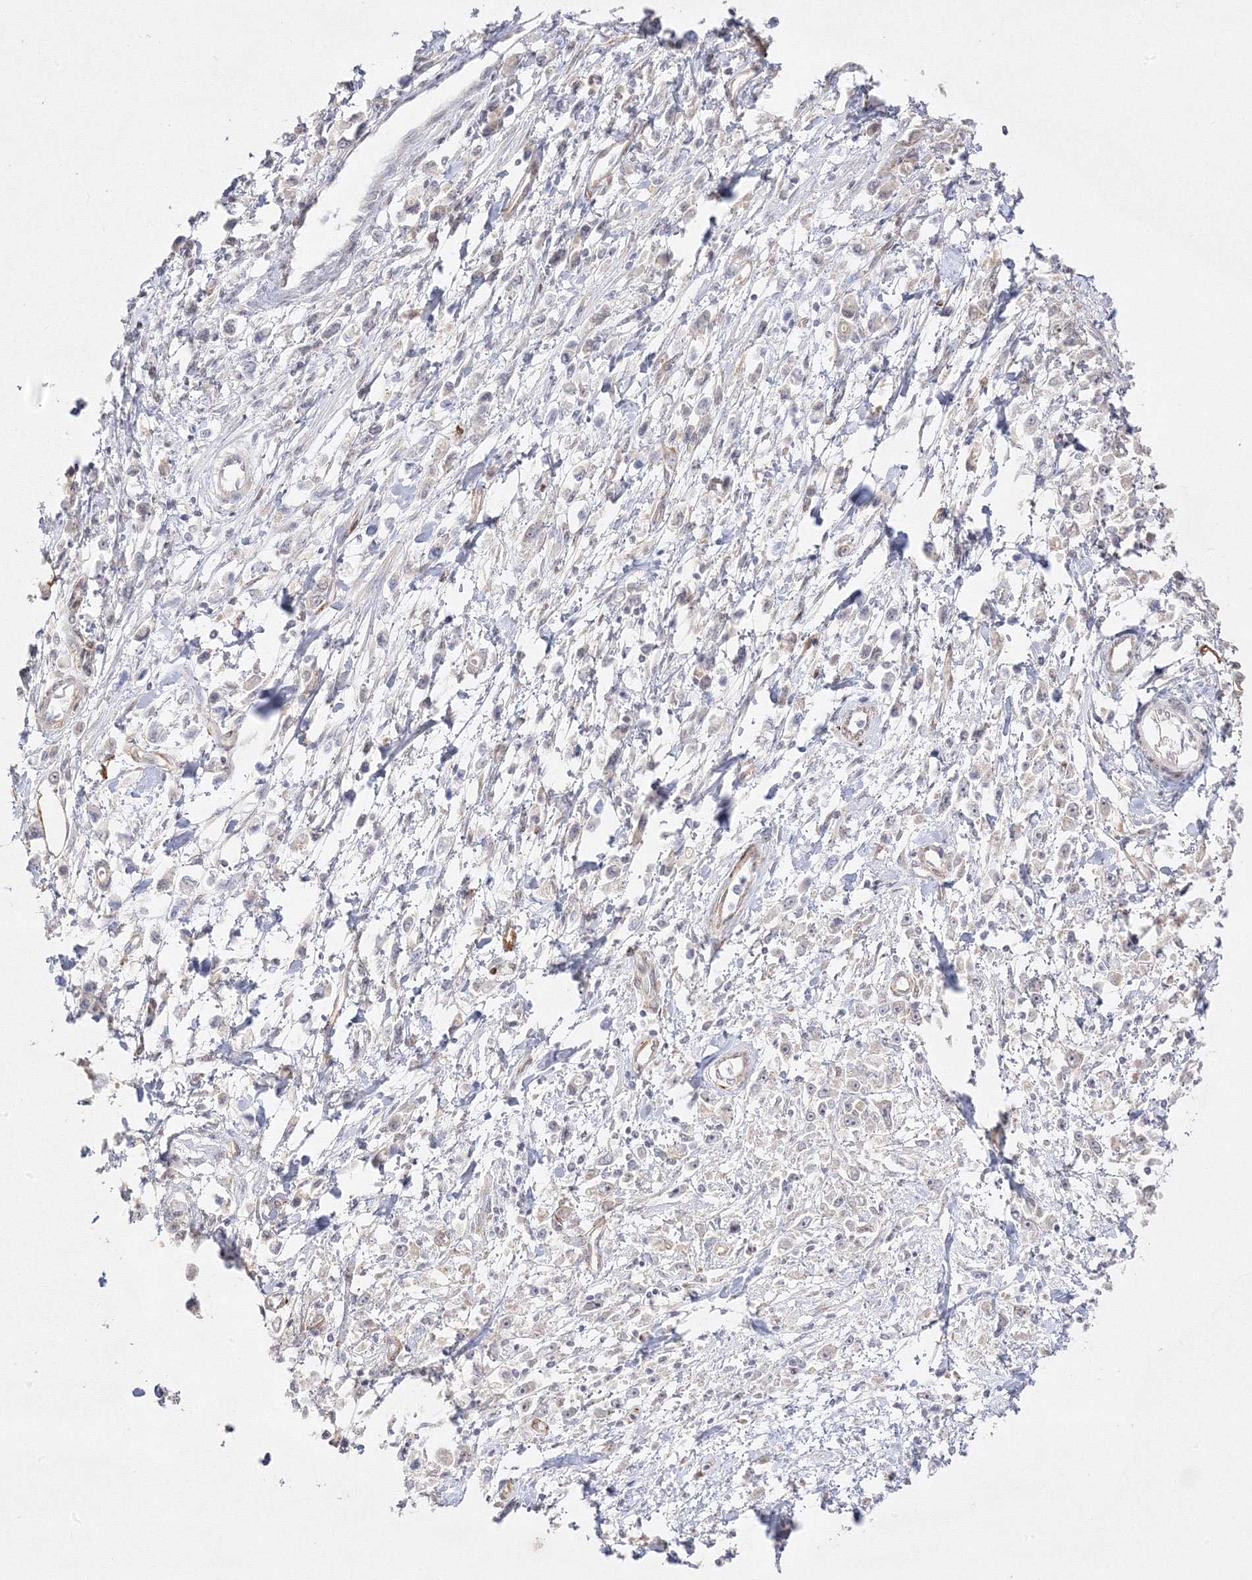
{"staining": {"intensity": "negative", "quantity": "none", "location": "none"}, "tissue": "stomach cancer", "cell_type": "Tumor cells", "image_type": "cancer", "snomed": [{"axis": "morphology", "description": "Adenocarcinoma, NOS"}, {"axis": "topography", "description": "Stomach"}], "caption": "DAB immunohistochemical staining of human stomach cancer (adenocarcinoma) shows no significant staining in tumor cells. Brightfield microscopy of immunohistochemistry (IHC) stained with DAB (brown) and hematoxylin (blue), captured at high magnification.", "gene": "C2CD2", "patient": {"sex": "female", "age": 59}}